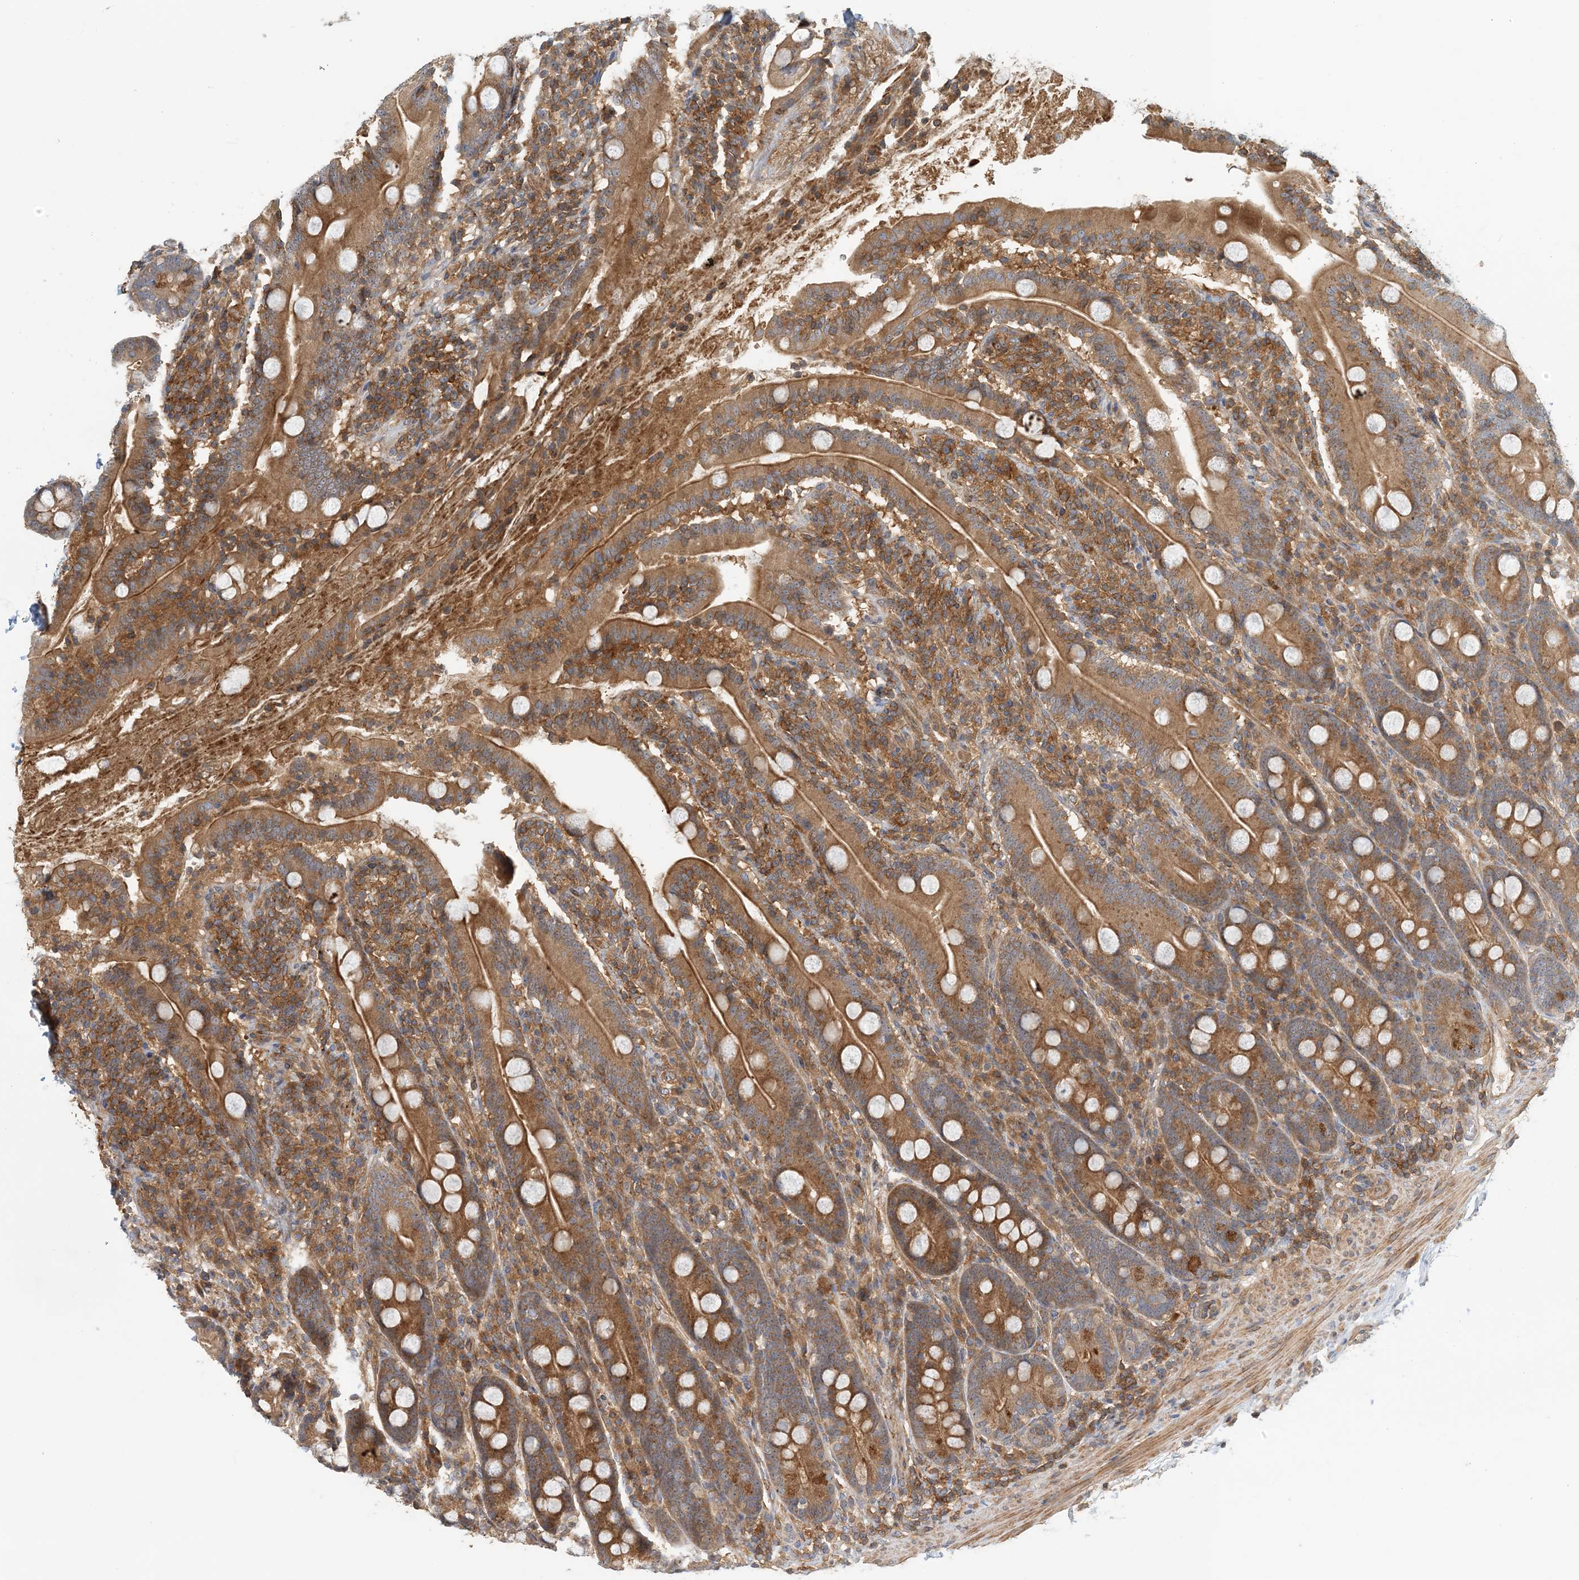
{"staining": {"intensity": "moderate", "quantity": ">75%", "location": "cytoplasmic/membranous"}, "tissue": "duodenum", "cell_type": "Glandular cells", "image_type": "normal", "snomed": [{"axis": "morphology", "description": "Normal tissue, NOS"}, {"axis": "topography", "description": "Duodenum"}], "caption": "Immunohistochemistry micrograph of unremarkable human duodenum stained for a protein (brown), which displays medium levels of moderate cytoplasmic/membranous positivity in about >75% of glandular cells.", "gene": "COLEC11", "patient": {"sex": "male", "age": 35}}